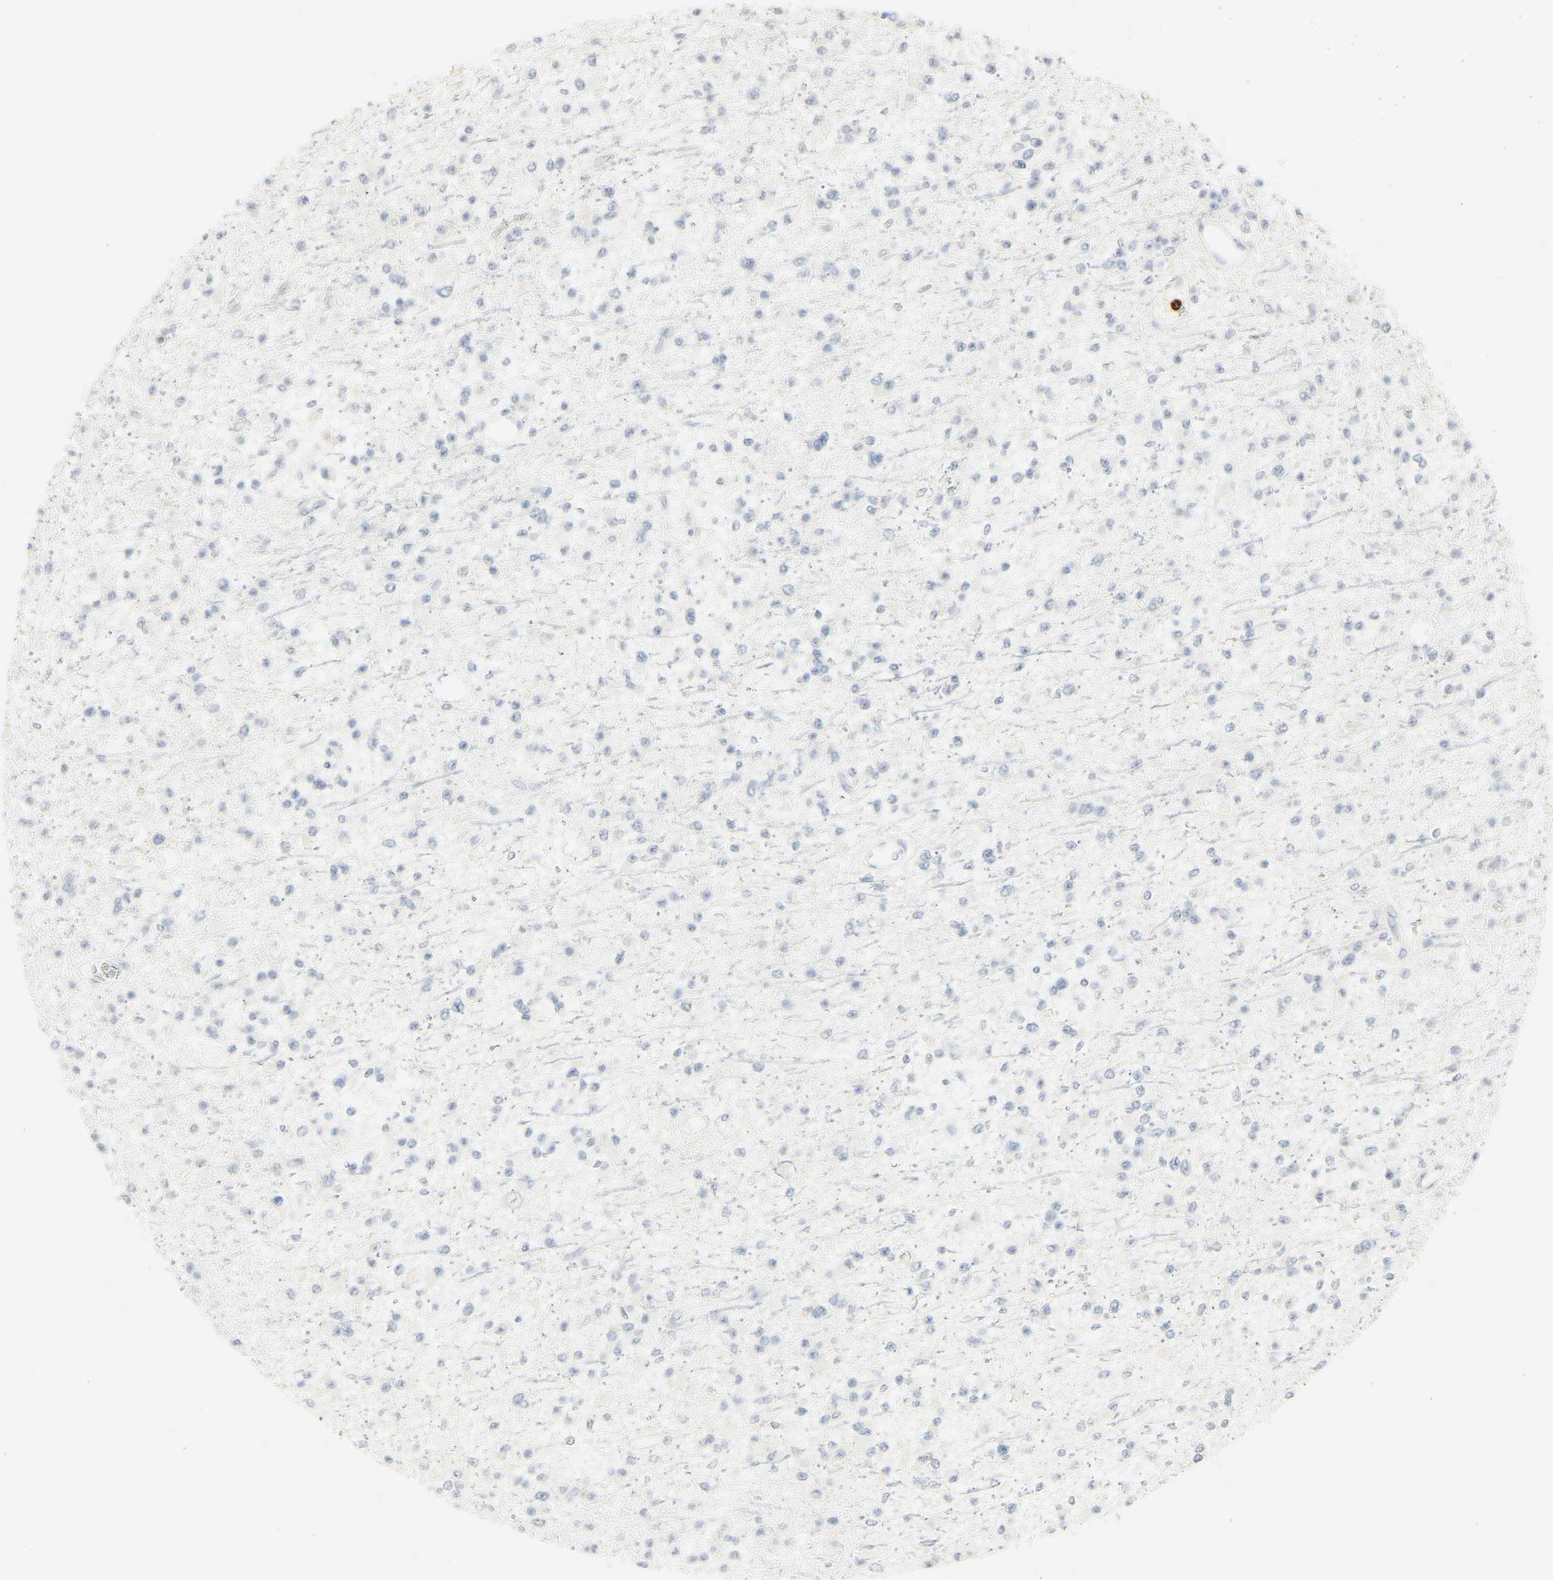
{"staining": {"intensity": "negative", "quantity": "none", "location": "none"}, "tissue": "glioma", "cell_type": "Tumor cells", "image_type": "cancer", "snomed": [{"axis": "morphology", "description": "Glioma, malignant, Low grade"}, {"axis": "topography", "description": "Brain"}], "caption": "This is an IHC photomicrograph of malignant low-grade glioma. There is no expression in tumor cells.", "gene": "MPO", "patient": {"sex": "female", "age": 22}}